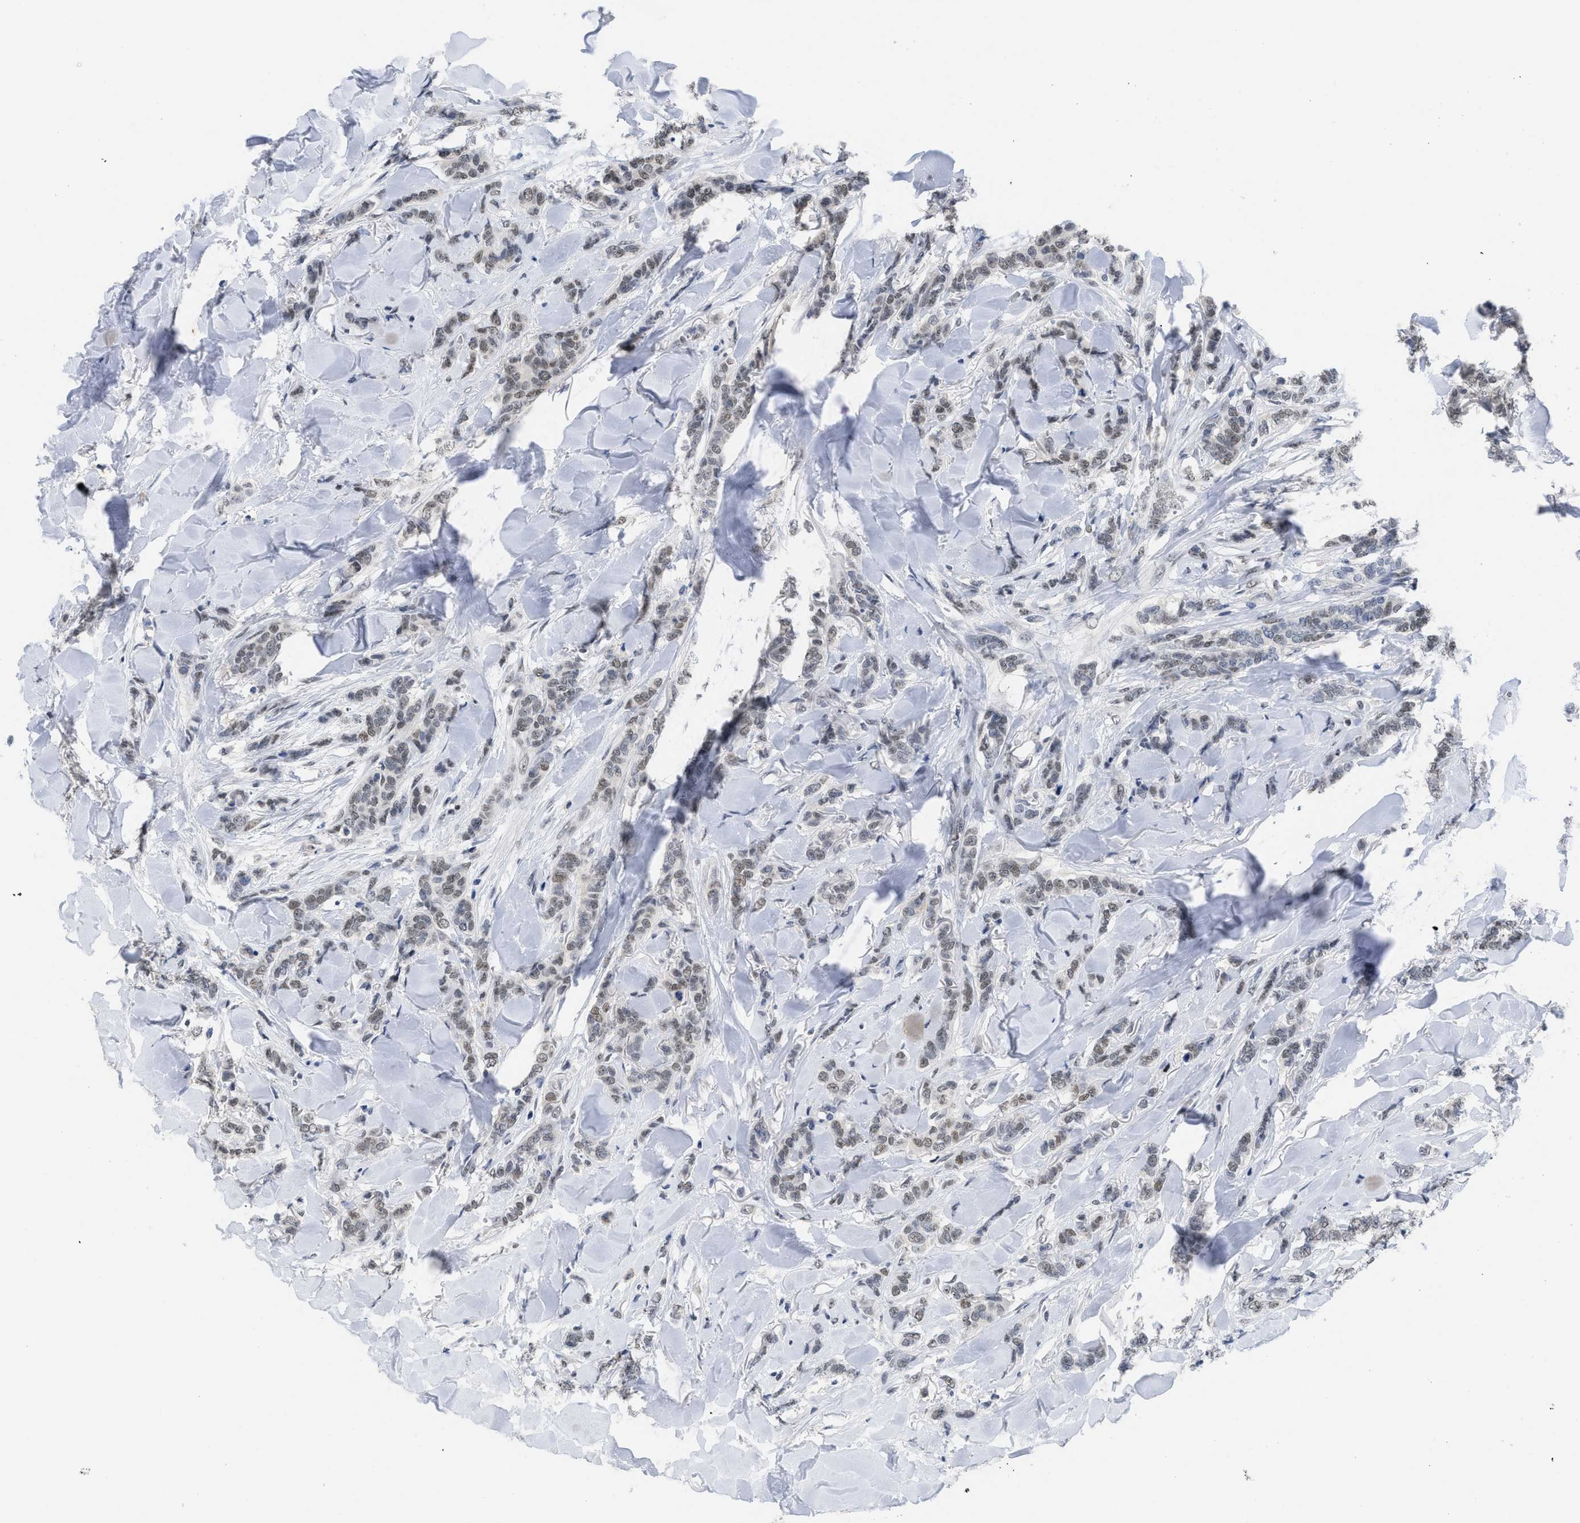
{"staining": {"intensity": "weak", "quantity": ">75%", "location": "nuclear"}, "tissue": "breast cancer", "cell_type": "Tumor cells", "image_type": "cancer", "snomed": [{"axis": "morphology", "description": "Lobular carcinoma"}, {"axis": "topography", "description": "Skin"}, {"axis": "topography", "description": "Breast"}], "caption": "Immunohistochemical staining of breast cancer (lobular carcinoma) shows low levels of weak nuclear expression in approximately >75% of tumor cells.", "gene": "GGNBP2", "patient": {"sex": "female", "age": 46}}